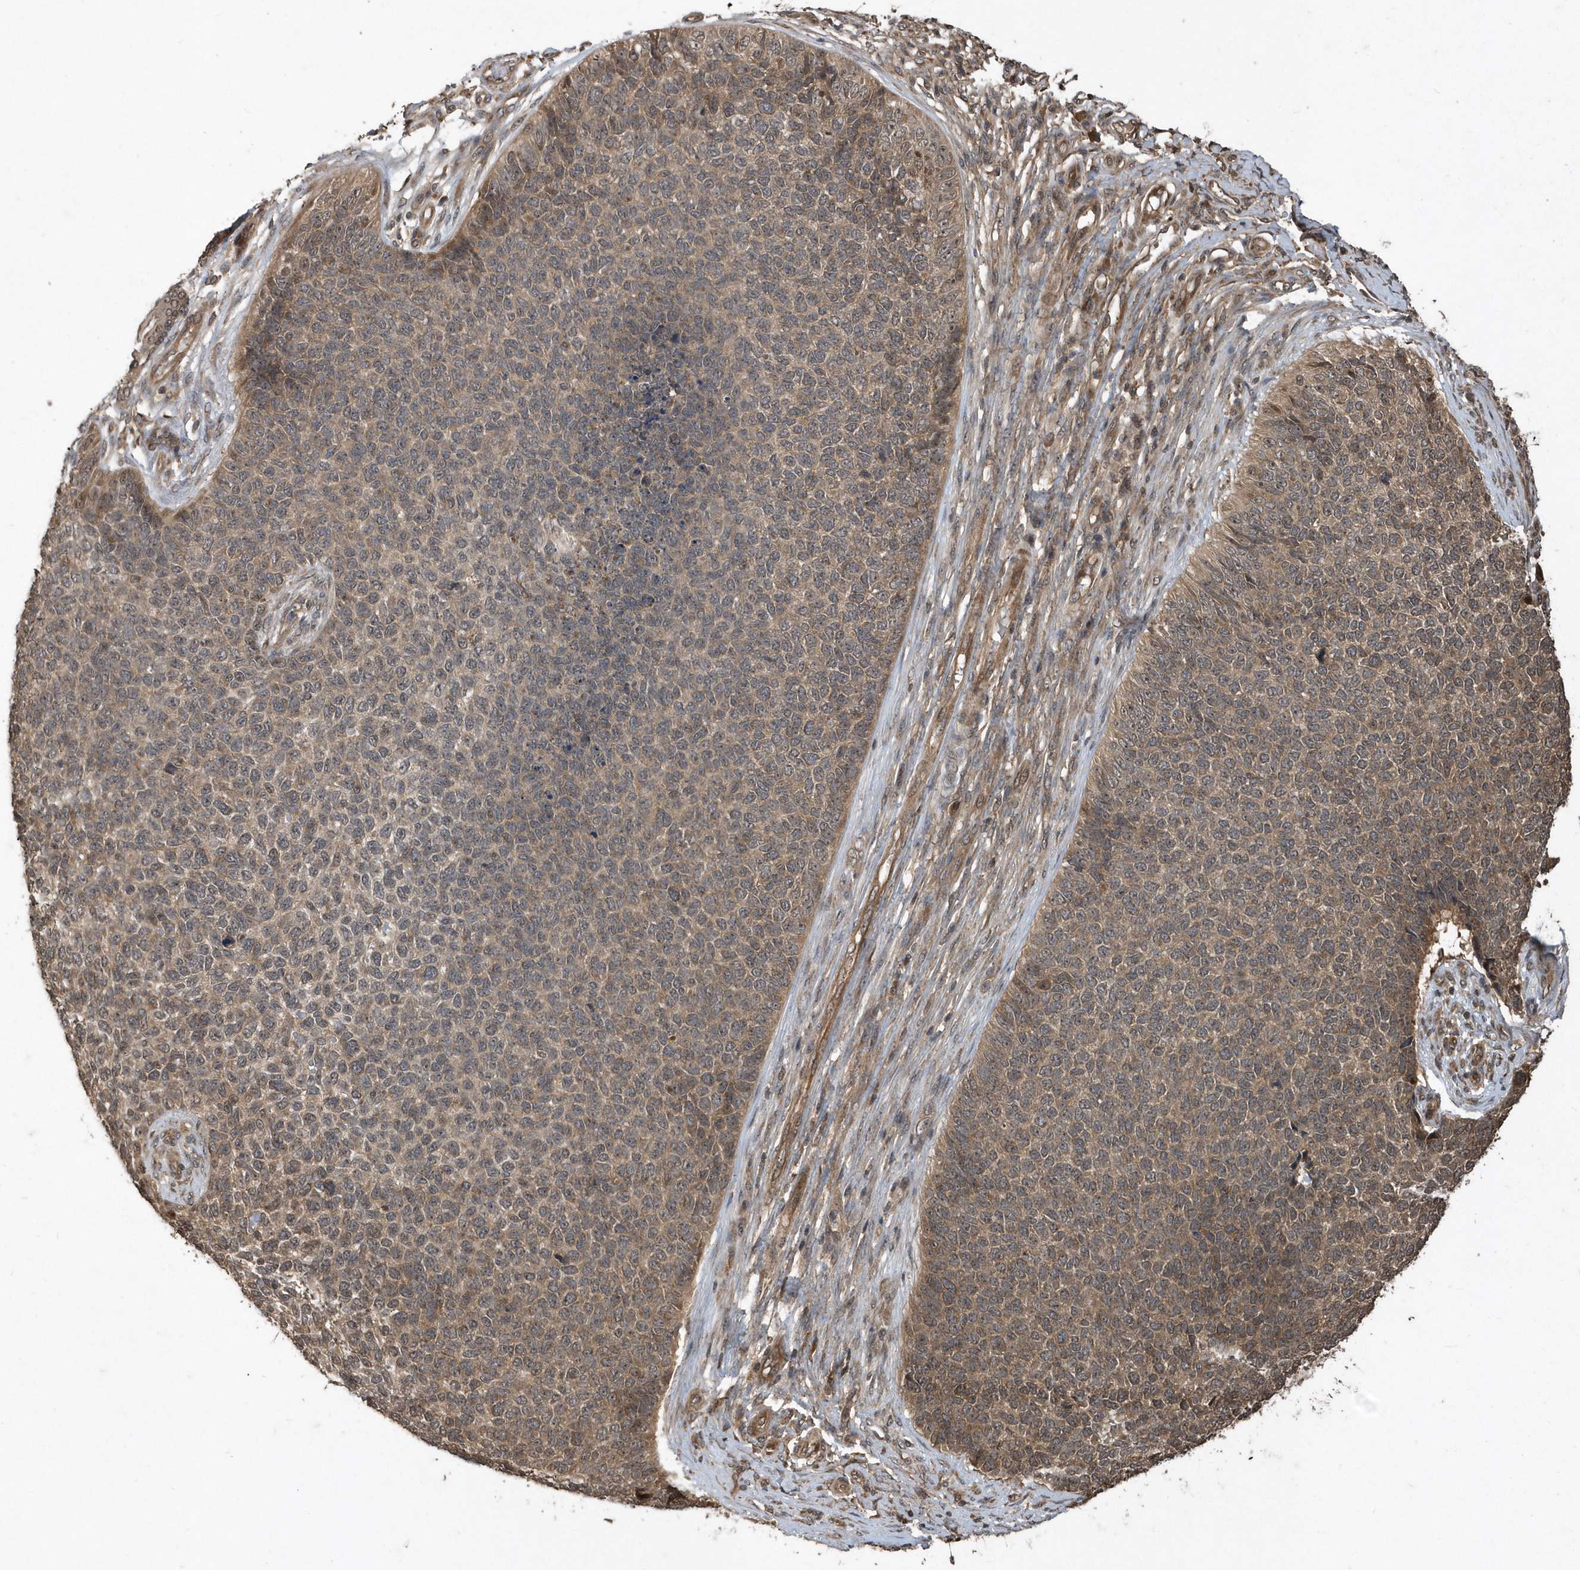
{"staining": {"intensity": "moderate", "quantity": ">75%", "location": "cytoplasmic/membranous"}, "tissue": "skin cancer", "cell_type": "Tumor cells", "image_type": "cancer", "snomed": [{"axis": "morphology", "description": "Basal cell carcinoma"}, {"axis": "topography", "description": "Skin"}], "caption": "Brown immunohistochemical staining in human skin cancer demonstrates moderate cytoplasmic/membranous staining in about >75% of tumor cells.", "gene": "WASHC5", "patient": {"sex": "female", "age": 84}}